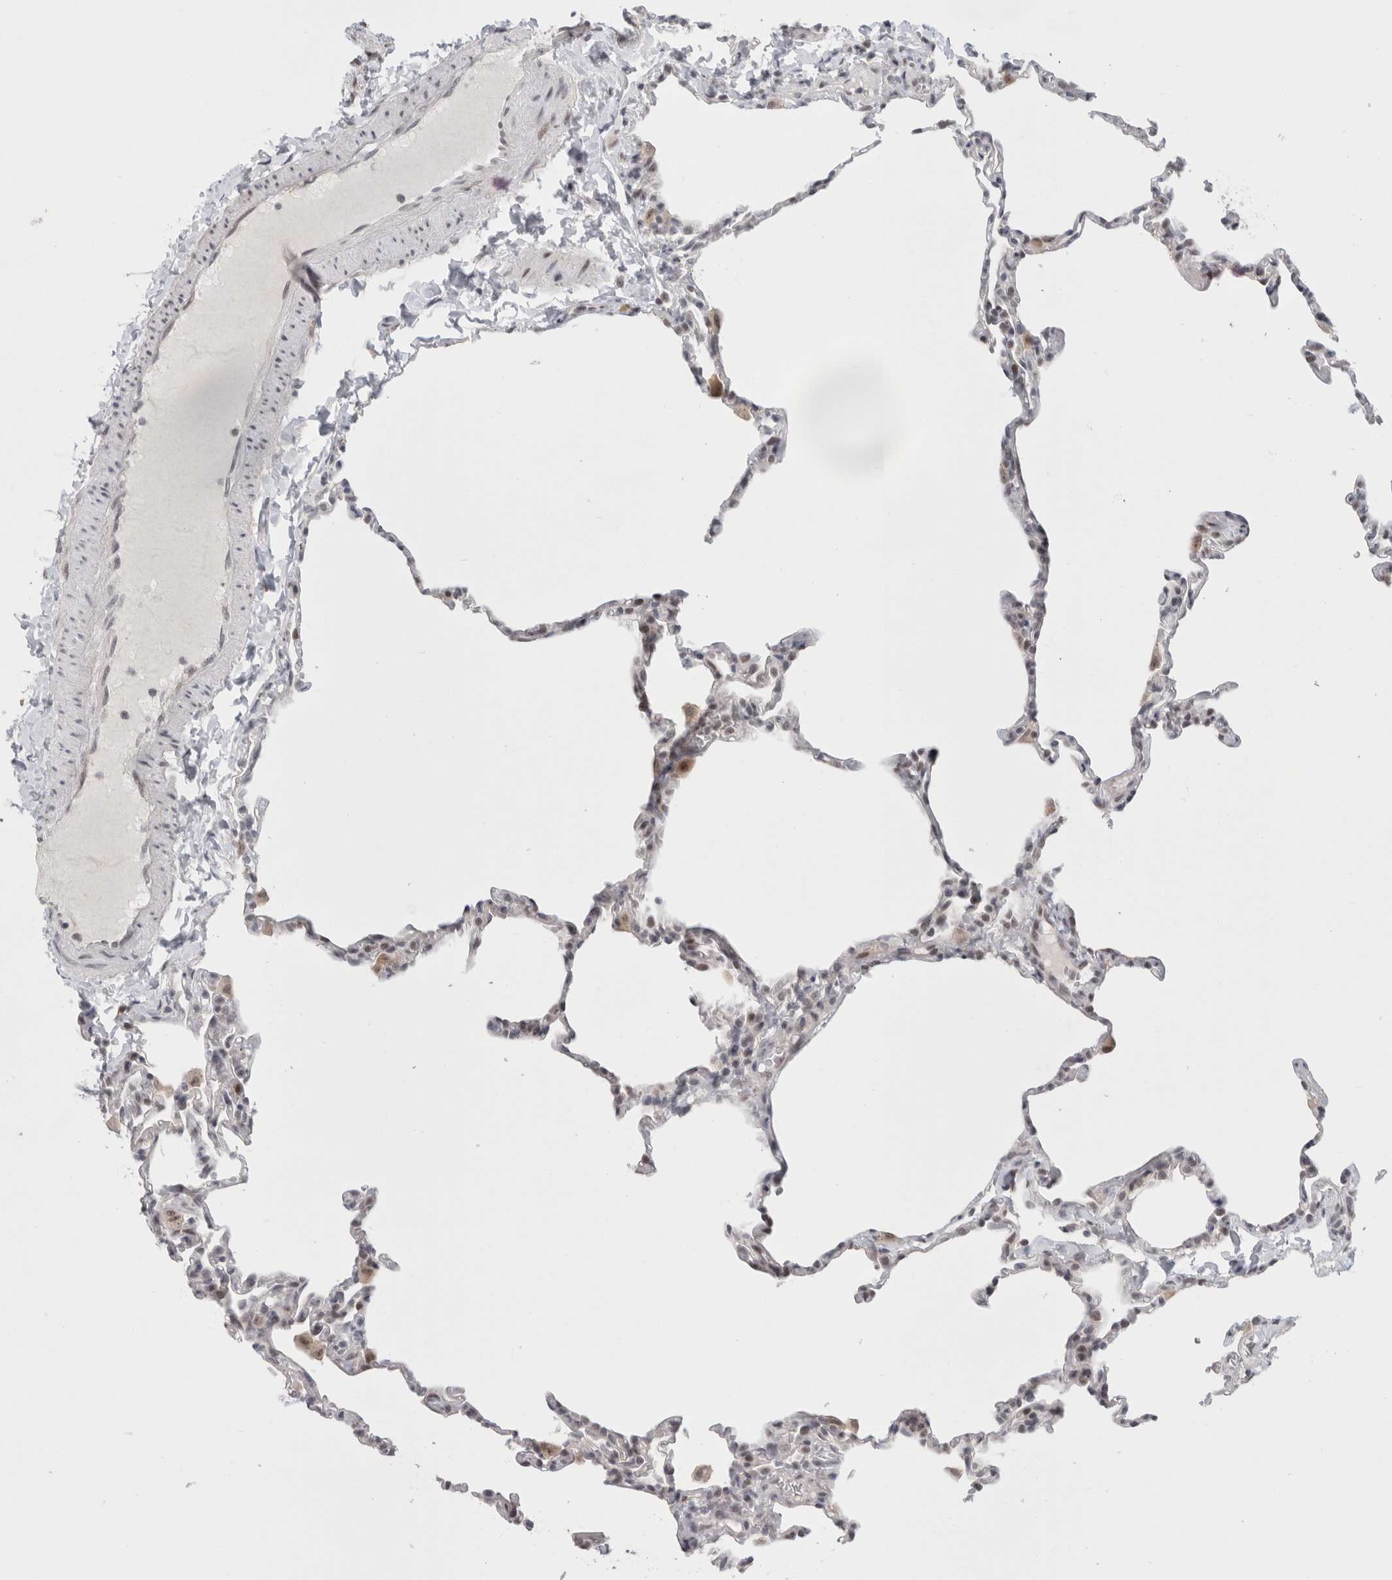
{"staining": {"intensity": "weak", "quantity": "<25%", "location": "nuclear"}, "tissue": "lung", "cell_type": "Alveolar cells", "image_type": "normal", "snomed": [{"axis": "morphology", "description": "Normal tissue, NOS"}, {"axis": "topography", "description": "Lung"}], "caption": "The photomicrograph demonstrates no significant expression in alveolar cells of lung.", "gene": "SENP6", "patient": {"sex": "male", "age": 20}}